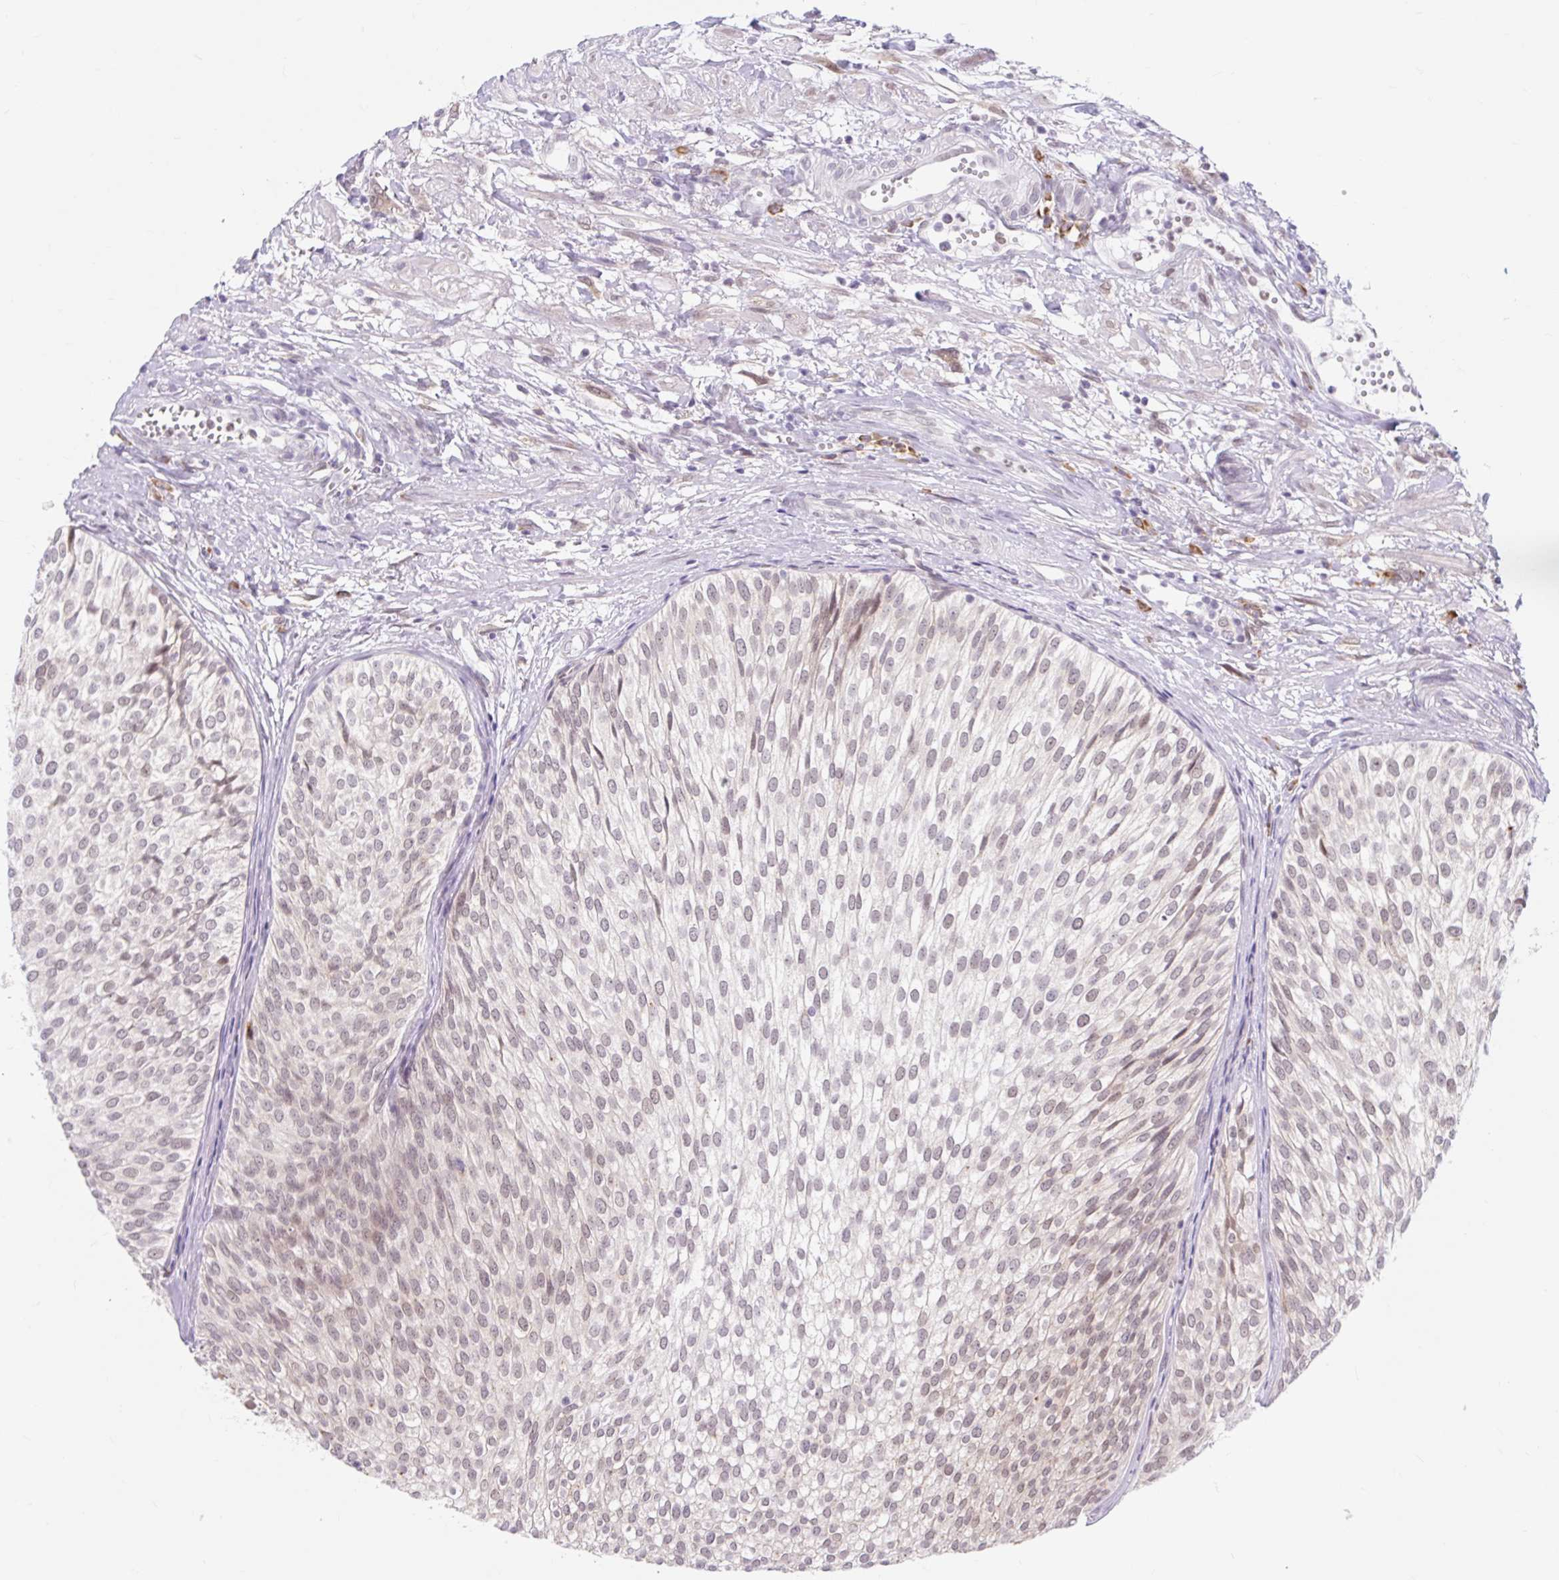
{"staining": {"intensity": "weak", "quantity": "<25%", "location": "nuclear"}, "tissue": "urothelial cancer", "cell_type": "Tumor cells", "image_type": "cancer", "snomed": [{"axis": "morphology", "description": "Urothelial carcinoma, Low grade"}, {"axis": "topography", "description": "Urinary bladder"}], "caption": "An immunohistochemistry photomicrograph of low-grade urothelial carcinoma is shown. There is no staining in tumor cells of low-grade urothelial carcinoma. (DAB IHC with hematoxylin counter stain).", "gene": "SRSF10", "patient": {"sex": "male", "age": 91}}